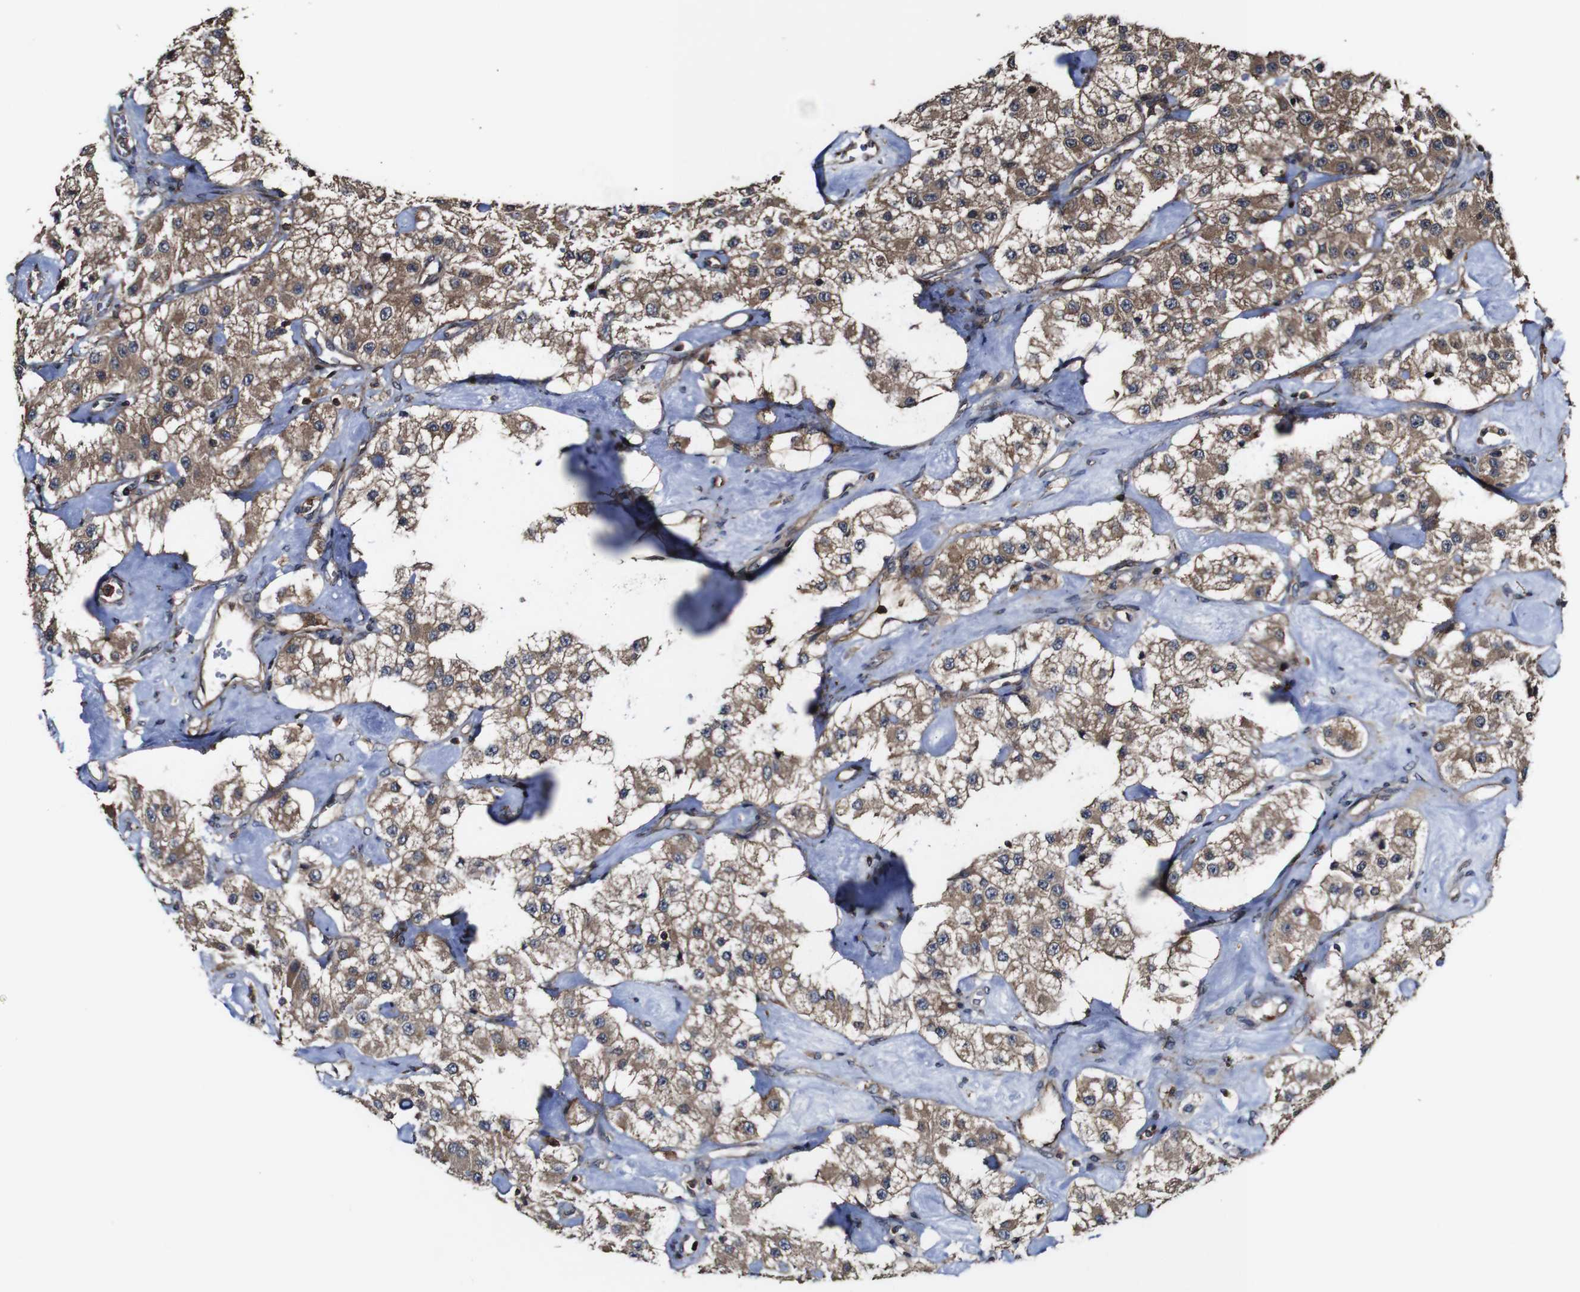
{"staining": {"intensity": "moderate", "quantity": ">75%", "location": "cytoplasmic/membranous"}, "tissue": "carcinoid", "cell_type": "Tumor cells", "image_type": "cancer", "snomed": [{"axis": "morphology", "description": "Carcinoid, malignant, NOS"}, {"axis": "topography", "description": "Pancreas"}], "caption": "Immunohistochemical staining of human carcinoid displays moderate cytoplasmic/membranous protein expression in about >75% of tumor cells.", "gene": "TNIK", "patient": {"sex": "male", "age": 41}}